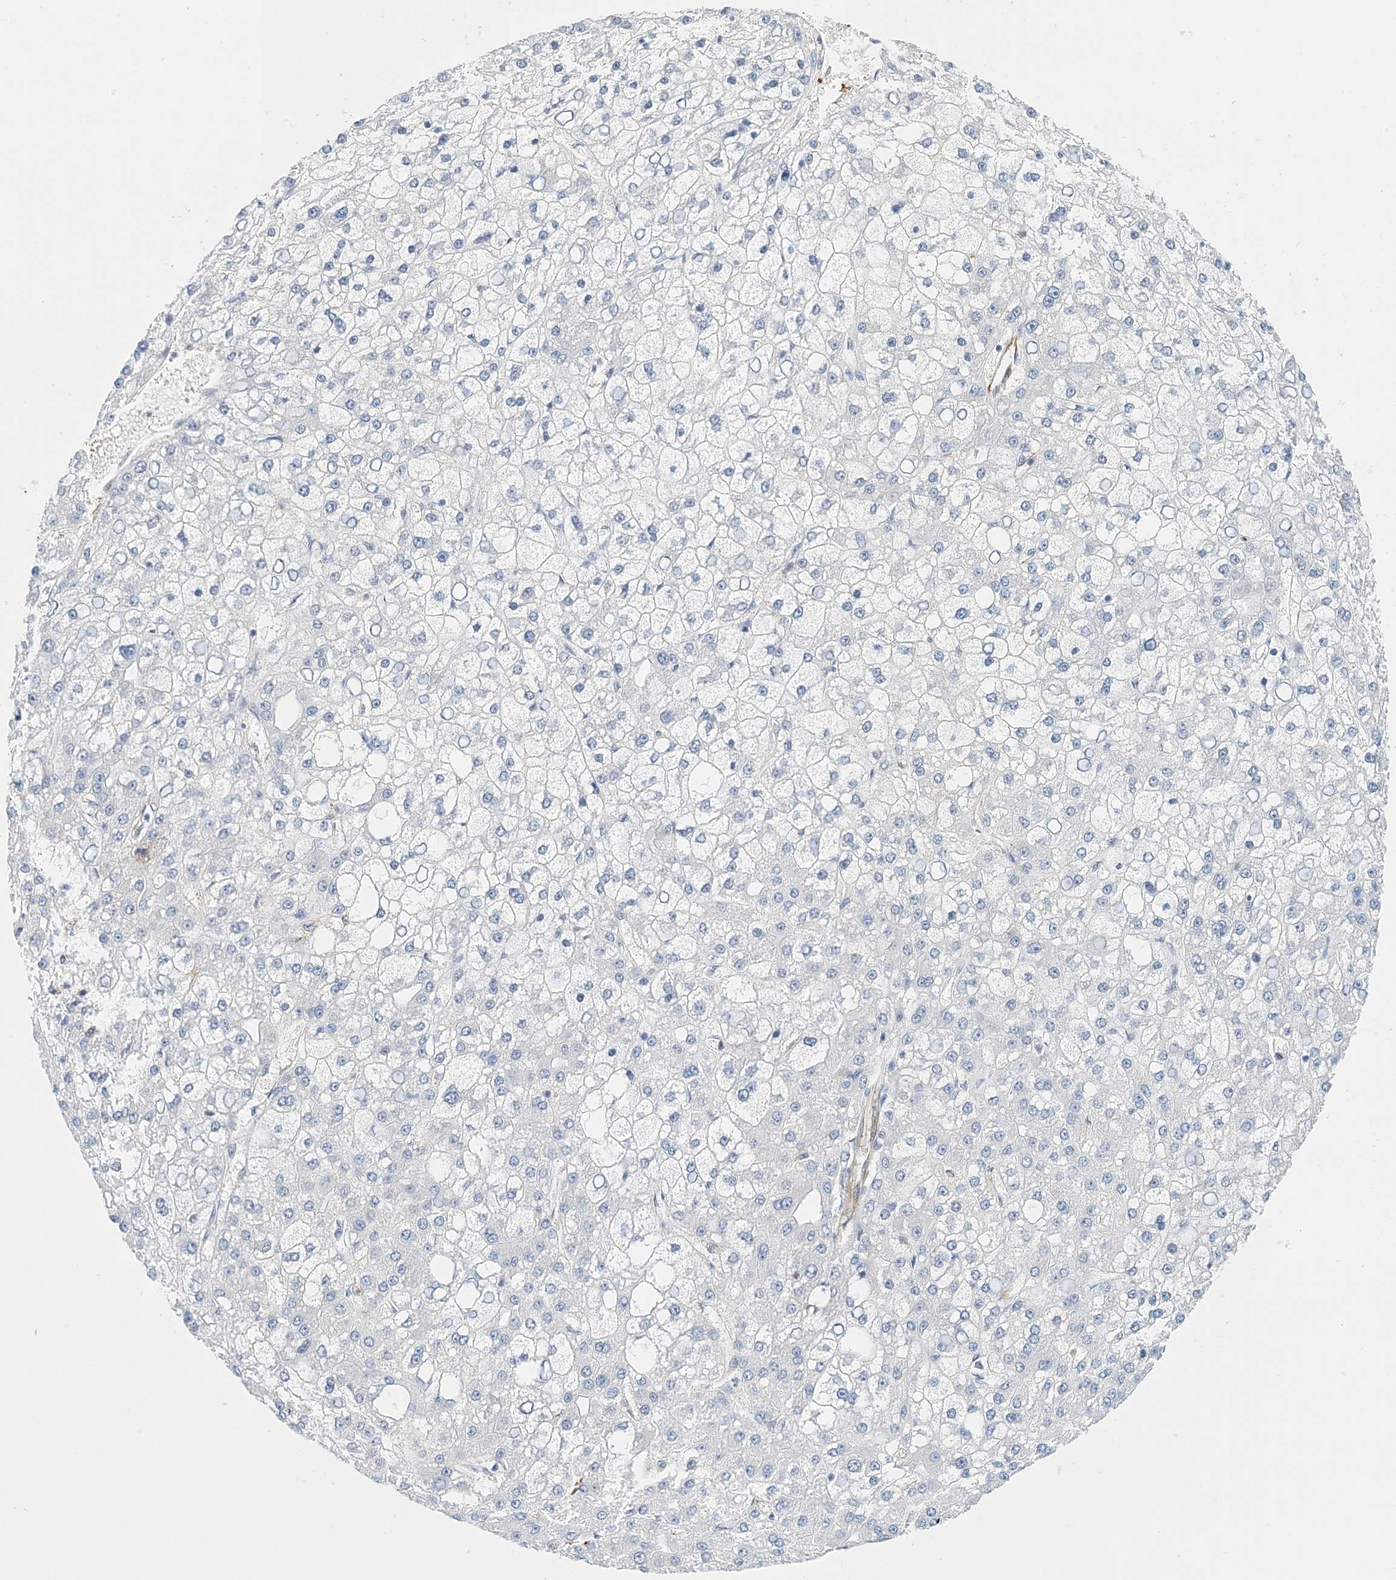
{"staining": {"intensity": "negative", "quantity": "none", "location": "none"}, "tissue": "liver cancer", "cell_type": "Tumor cells", "image_type": "cancer", "snomed": [{"axis": "morphology", "description": "Carcinoma, Hepatocellular, NOS"}, {"axis": "topography", "description": "Liver"}], "caption": "Human hepatocellular carcinoma (liver) stained for a protein using IHC shows no positivity in tumor cells.", "gene": "PCDHA2", "patient": {"sex": "male", "age": 67}}